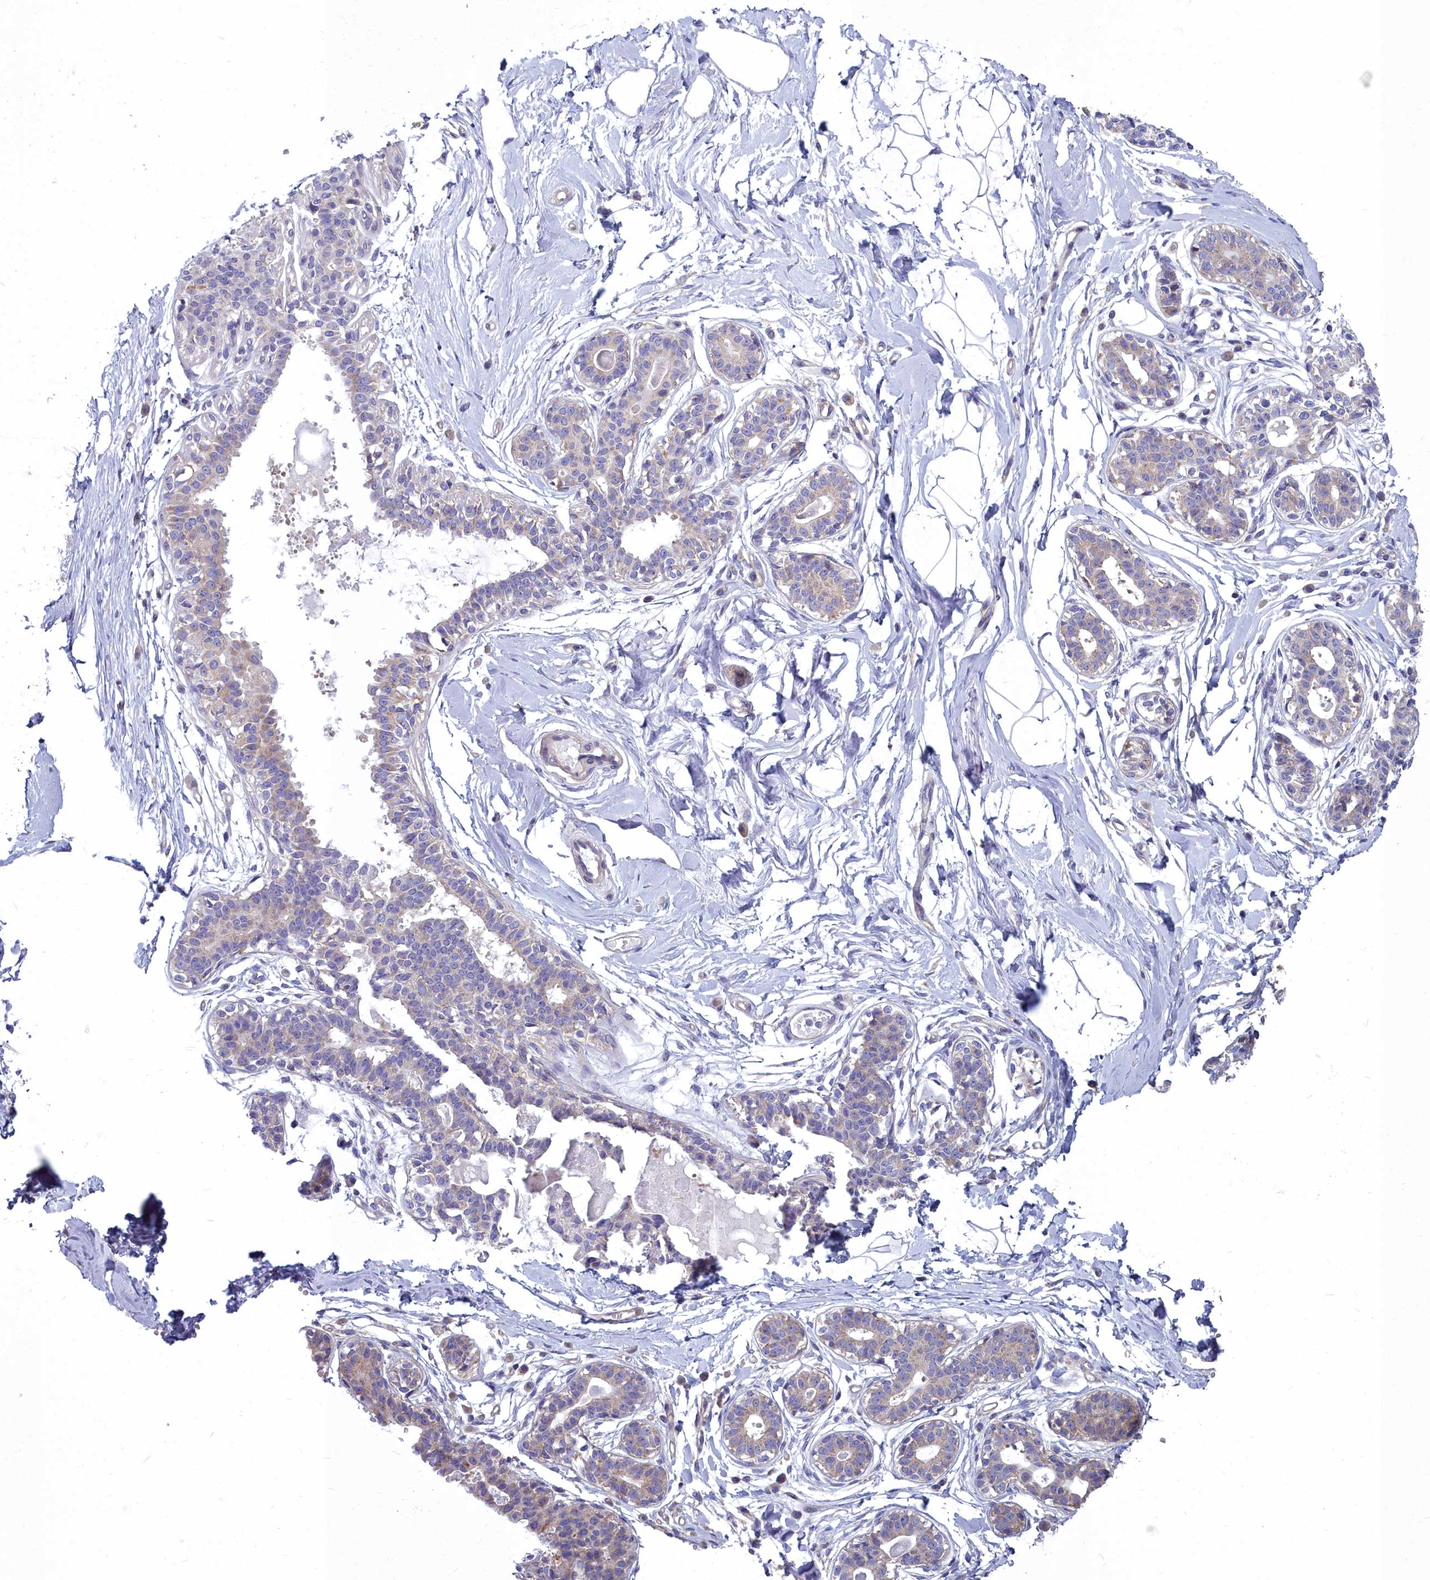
{"staining": {"intensity": "negative", "quantity": "none", "location": "none"}, "tissue": "breast", "cell_type": "Adipocytes", "image_type": "normal", "snomed": [{"axis": "morphology", "description": "Normal tissue, NOS"}, {"axis": "topography", "description": "Breast"}], "caption": "This histopathology image is of normal breast stained with immunohistochemistry to label a protein in brown with the nuclei are counter-stained blue. There is no staining in adipocytes.", "gene": "COX20", "patient": {"sex": "female", "age": 45}}